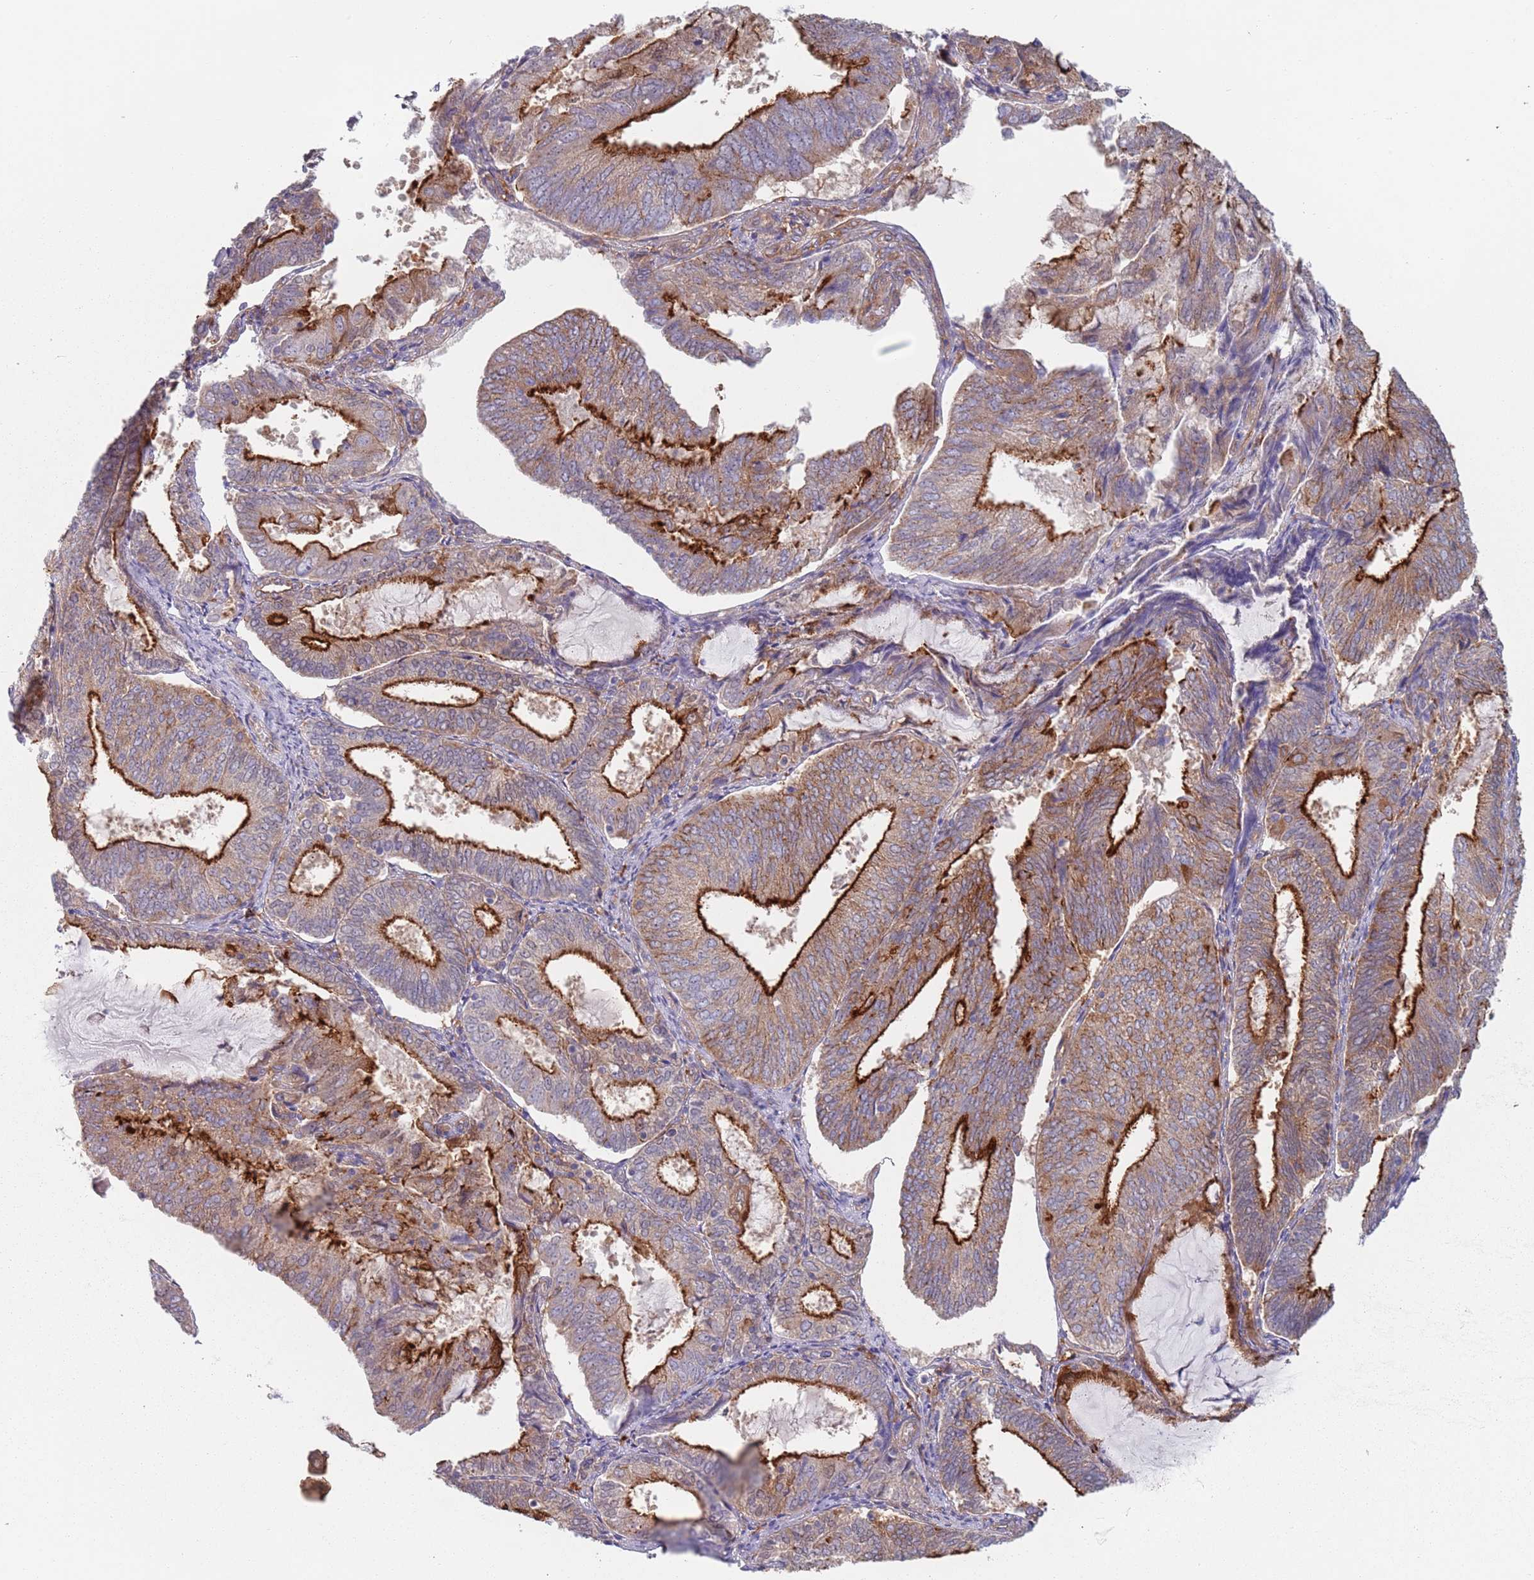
{"staining": {"intensity": "strong", "quantity": "25%-75%", "location": "cytoplasmic/membranous"}, "tissue": "endometrial cancer", "cell_type": "Tumor cells", "image_type": "cancer", "snomed": [{"axis": "morphology", "description": "Adenocarcinoma, NOS"}, {"axis": "topography", "description": "Endometrium"}], "caption": "Endometrial cancer stained for a protein (brown) exhibits strong cytoplasmic/membranous positive positivity in approximately 25%-75% of tumor cells.", "gene": "APPL2", "patient": {"sex": "female", "age": 81}}